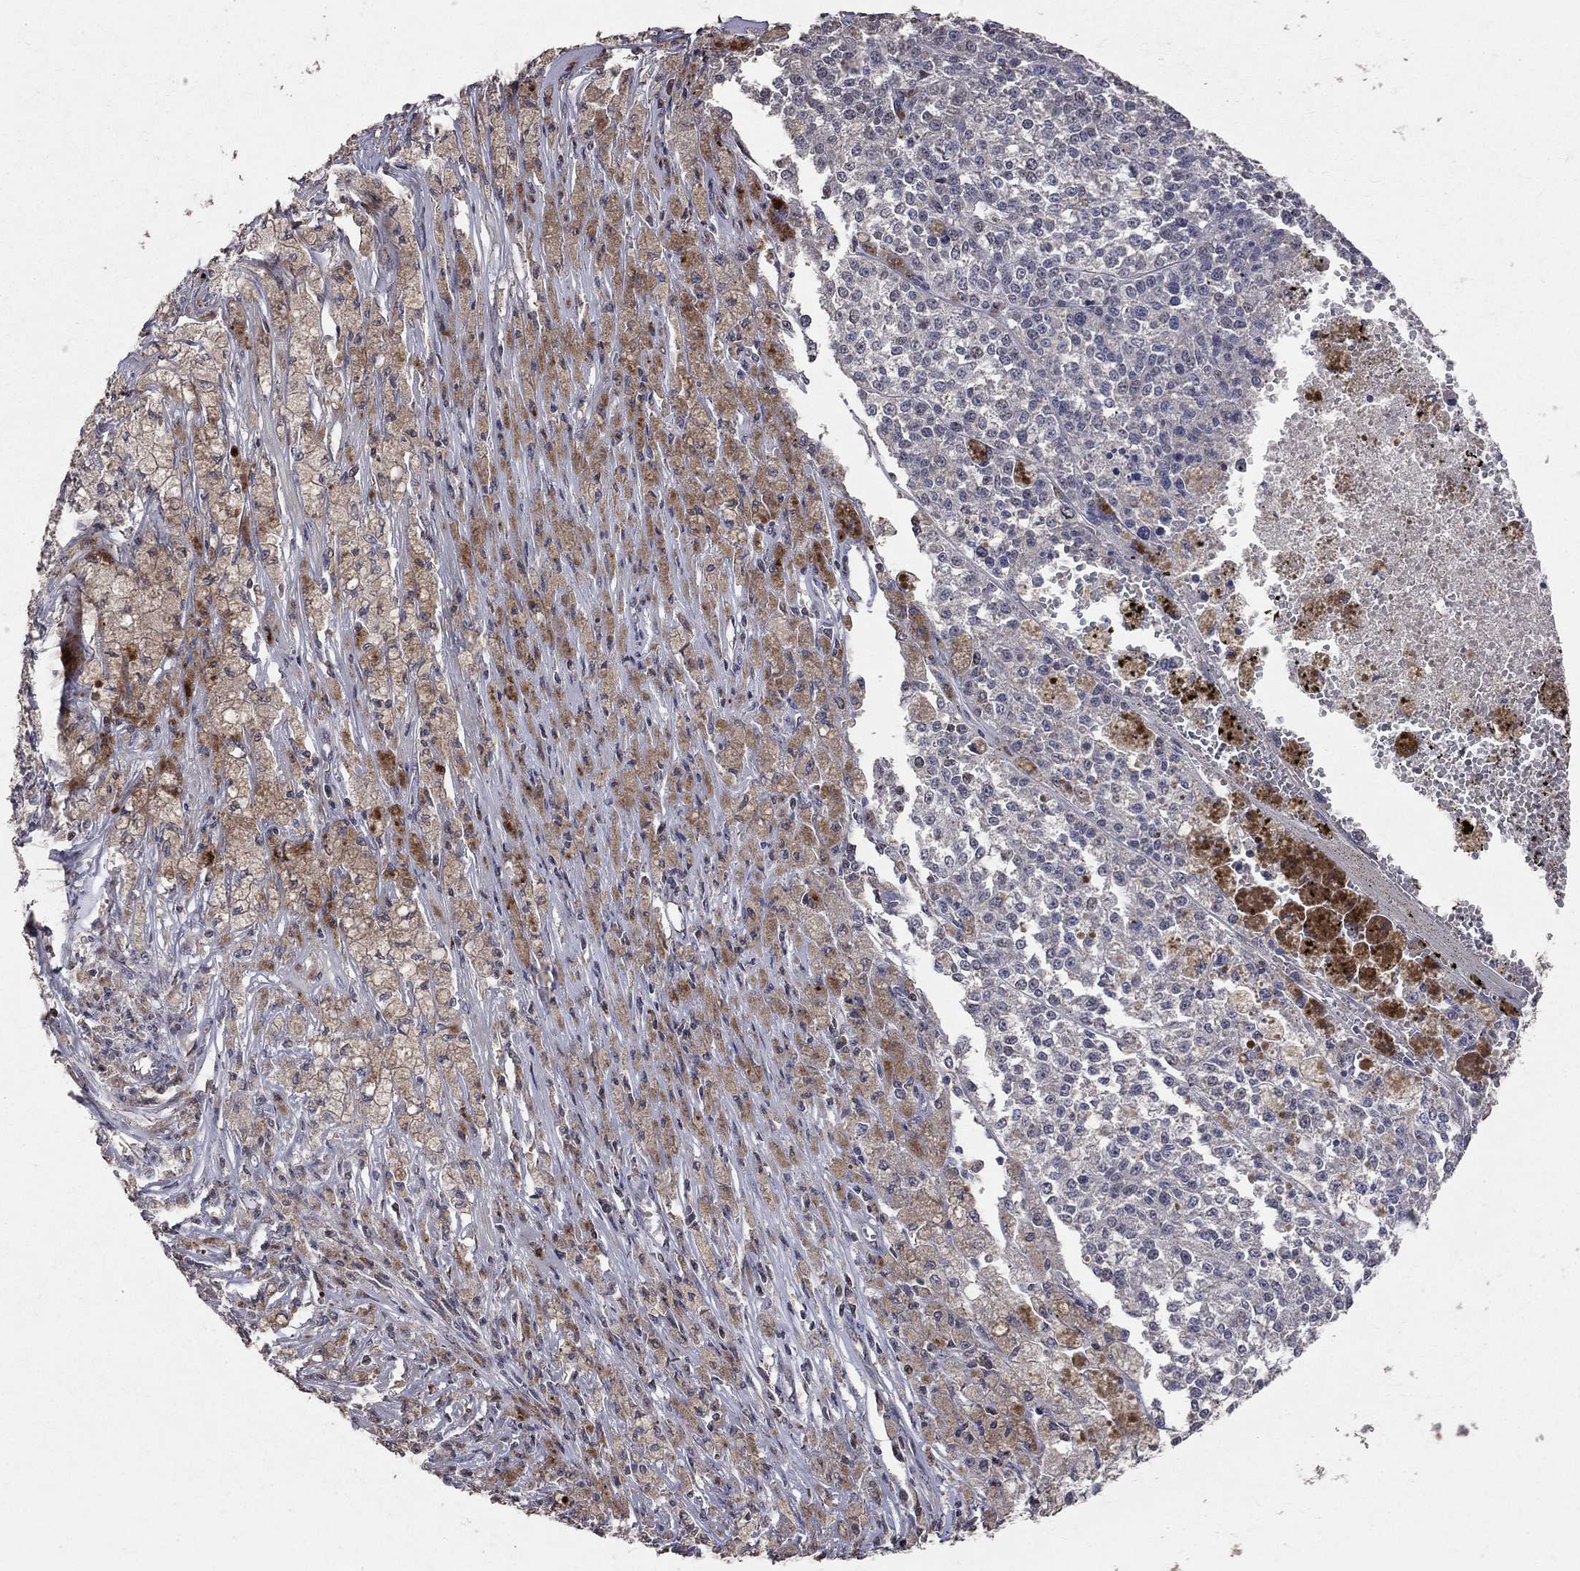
{"staining": {"intensity": "negative", "quantity": "none", "location": "none"}, "tissue": "melanoma", "cell_type": "Tumor cells", "image_type": "cancer", "snomed": [{"axis": "morphology", "description": "Malignant melanoma, Metastatic site"}, {"axis": "topography", "description": "Lymph node"}], "caption": "Malignant melanoma (metastatic site) stained for a protein using immunohistochemistry (IHC) displays no expression tumor cells.", "gene": "LY6K", "patient": {"sex": "female", "age": 64}}